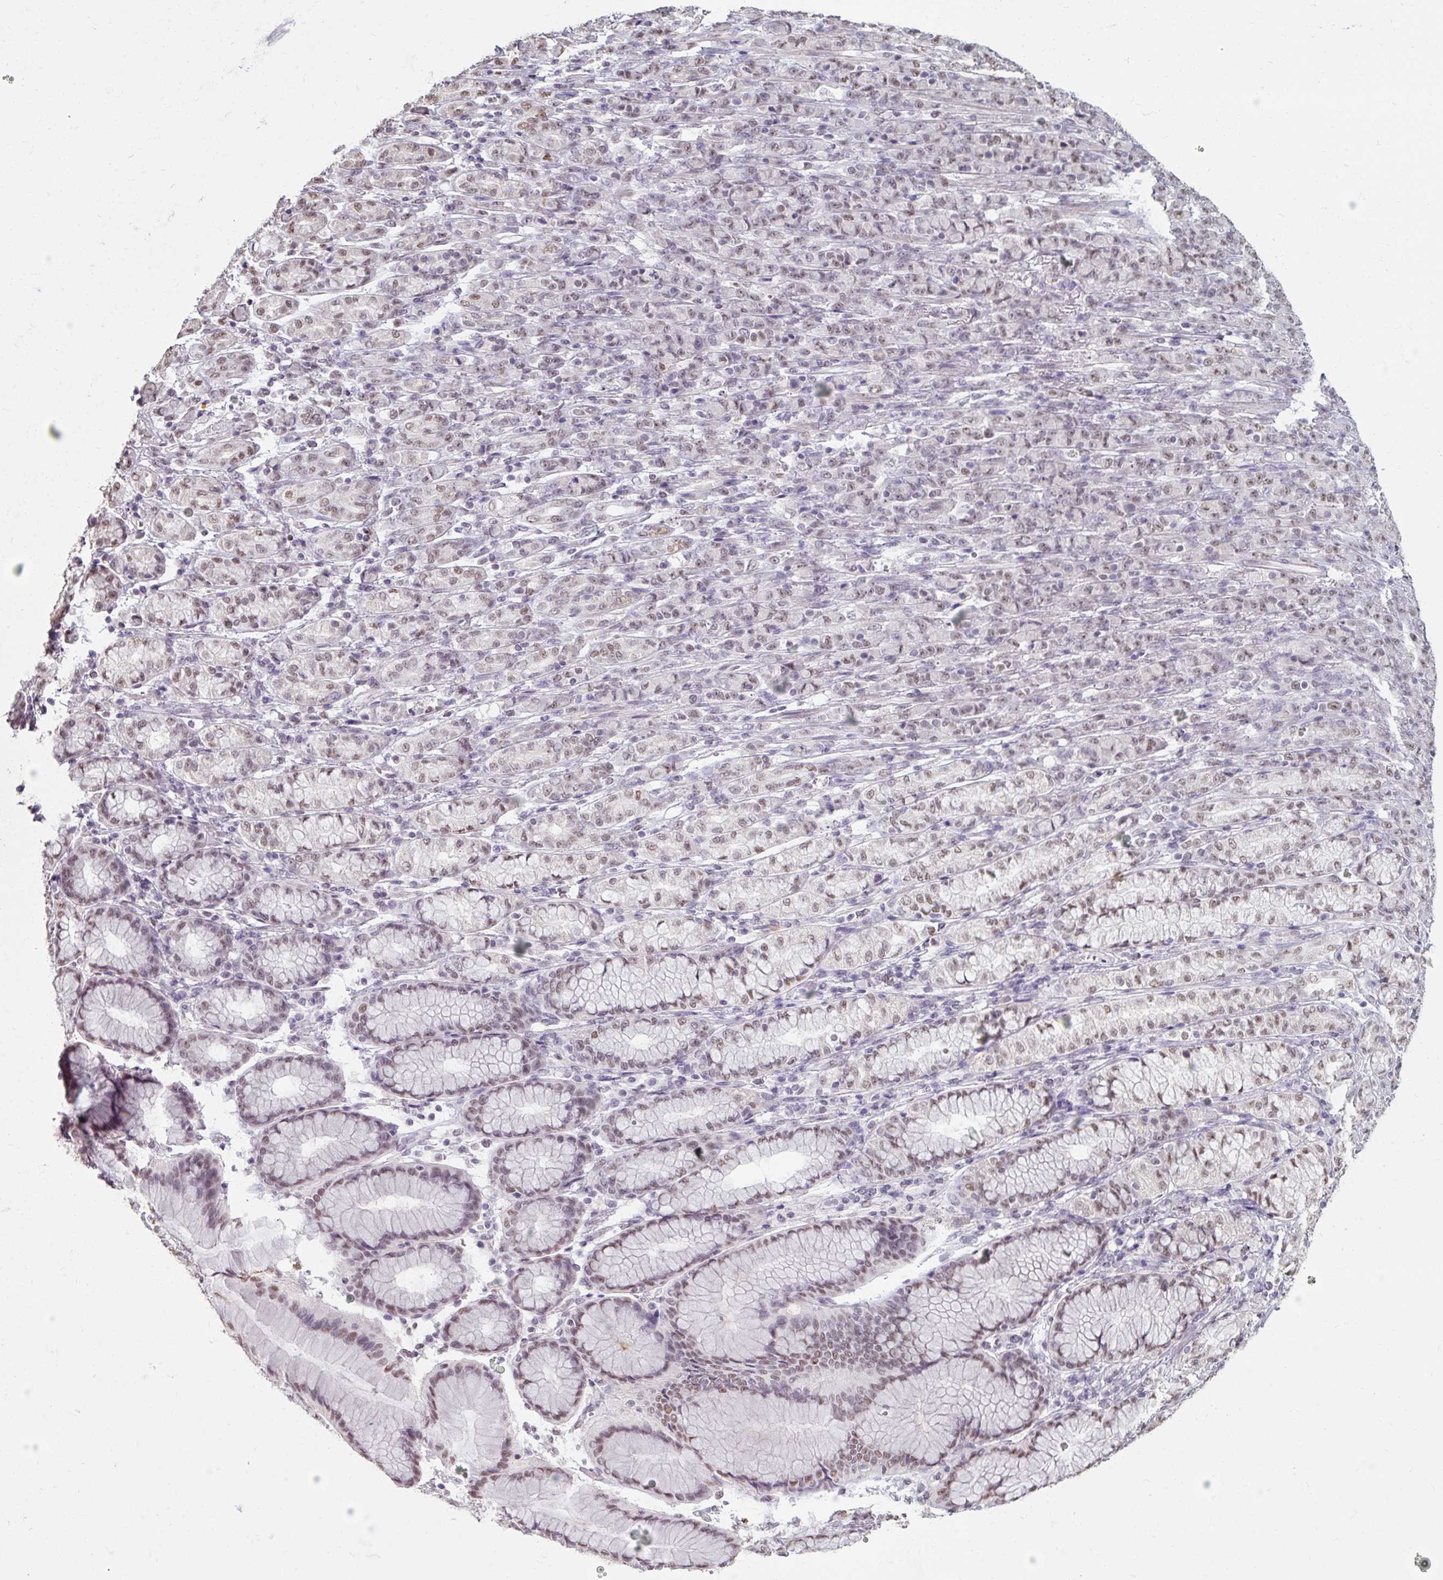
{"staining": {"intensity": "weak", "quantity": "<25%", "location": "nuclear"}, "tissue": "stomach cancer", "cell_type": "Tumor cells", "image_type": "cancer", "snomed": [{"axis": "morphology", "description": "Normal tissue, NOS"}, {"axis": "morphology", "description": "Adenocarcinoma, NOS"}, {"axis": "topography", "description": "Stomach"}], "caption": "Human stomach cancer (adenocarcinoma) stained for a protein using IHC shows no staining in tumor cells.", "gene": "ZFTRAF1", "patient": {"sex": "female", "age": 79}}